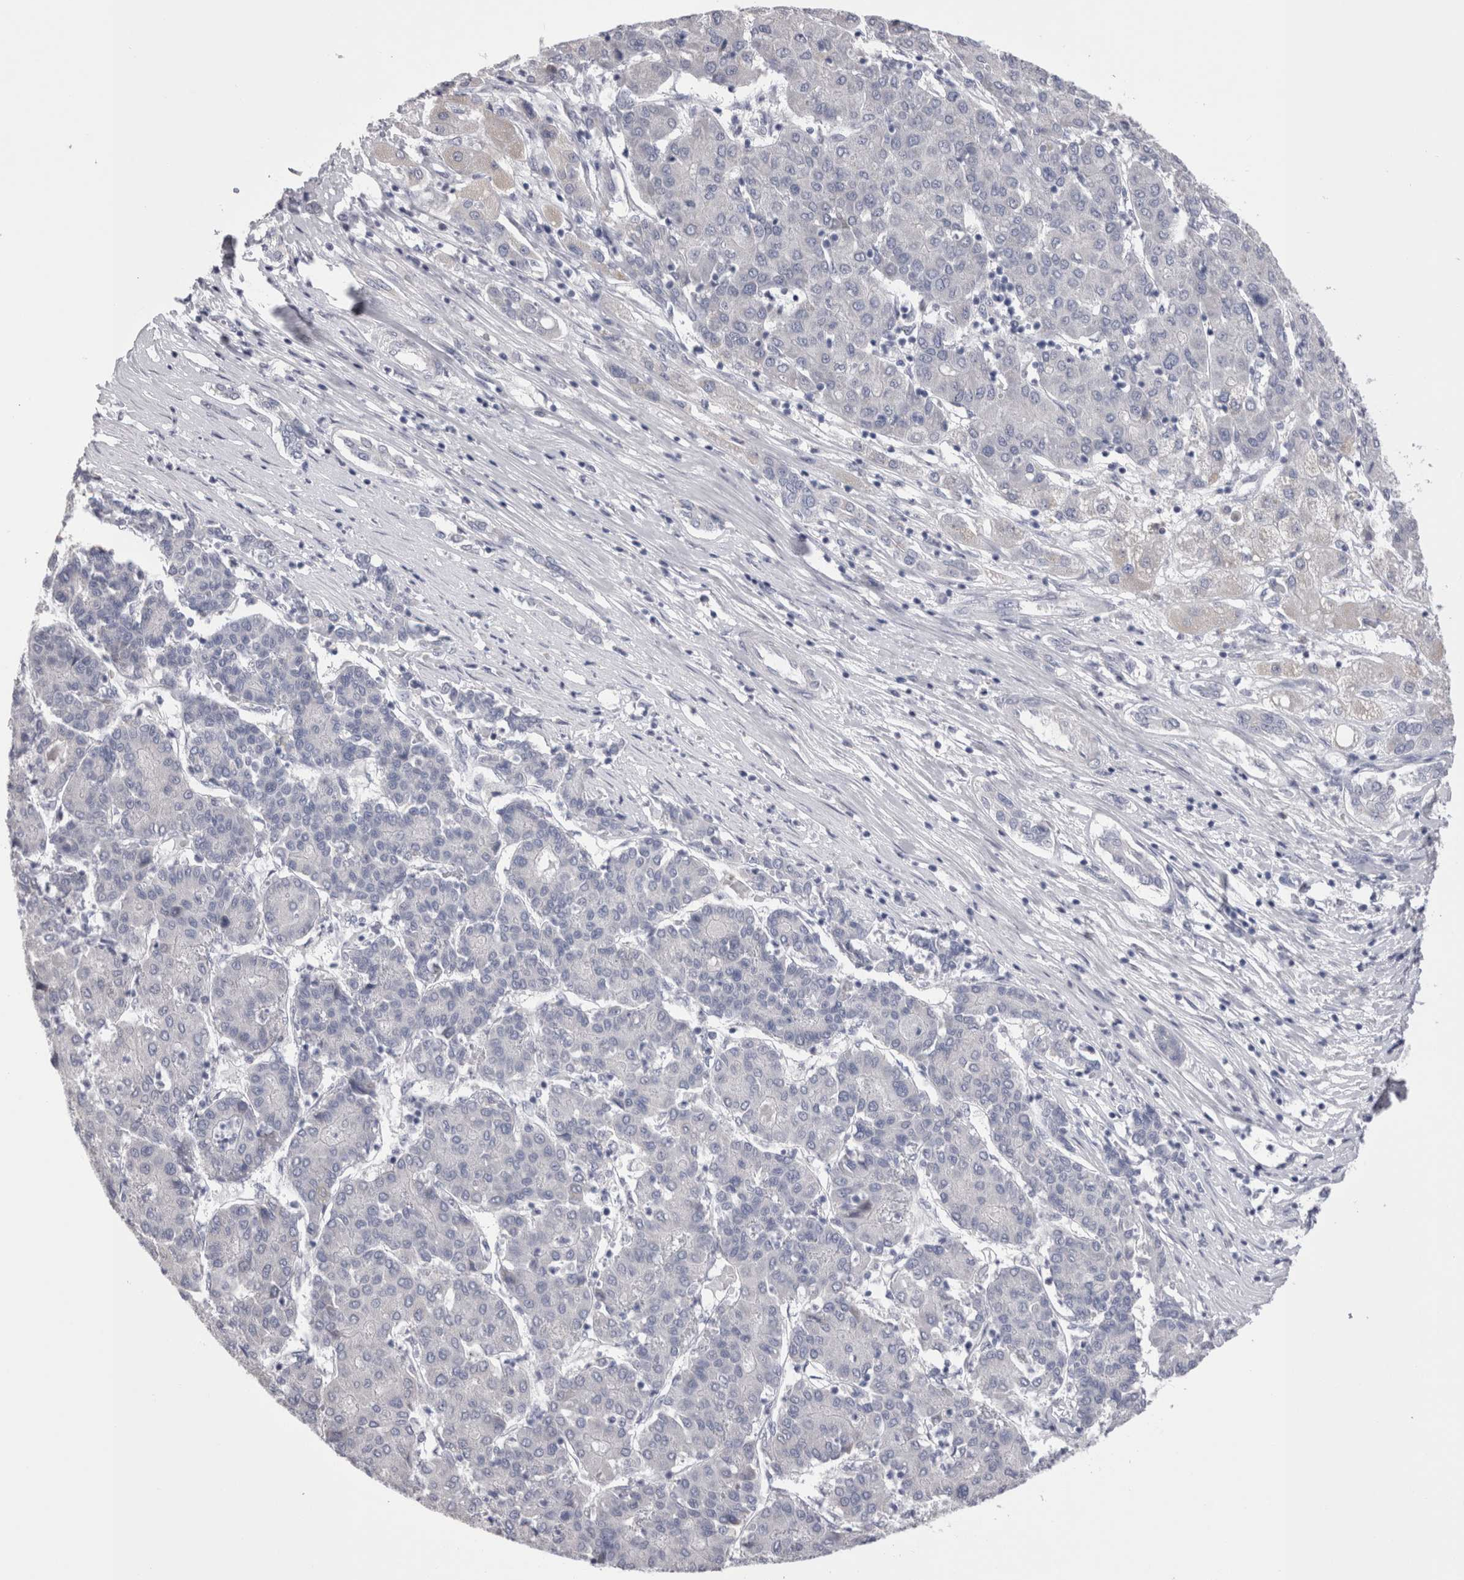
{"staining": {"intensity": "negative", "quantity": "none", "location": "none"}, "tissue": "liver cancer", "cell_type": "Tumor cells", "image_type": "cancer", "snomed": [{"axis": "morphology", "description": "Carcinoma, Hepatocellular, NOS"}, {"axis": "topography", "description": "Liver"}], "caption": "A histopathology image of human liver hepatocellular carcinoma is negative for staining in tumor cells.", "gene": "PWP2", "patient": {"sex": "male", "age": 65}}